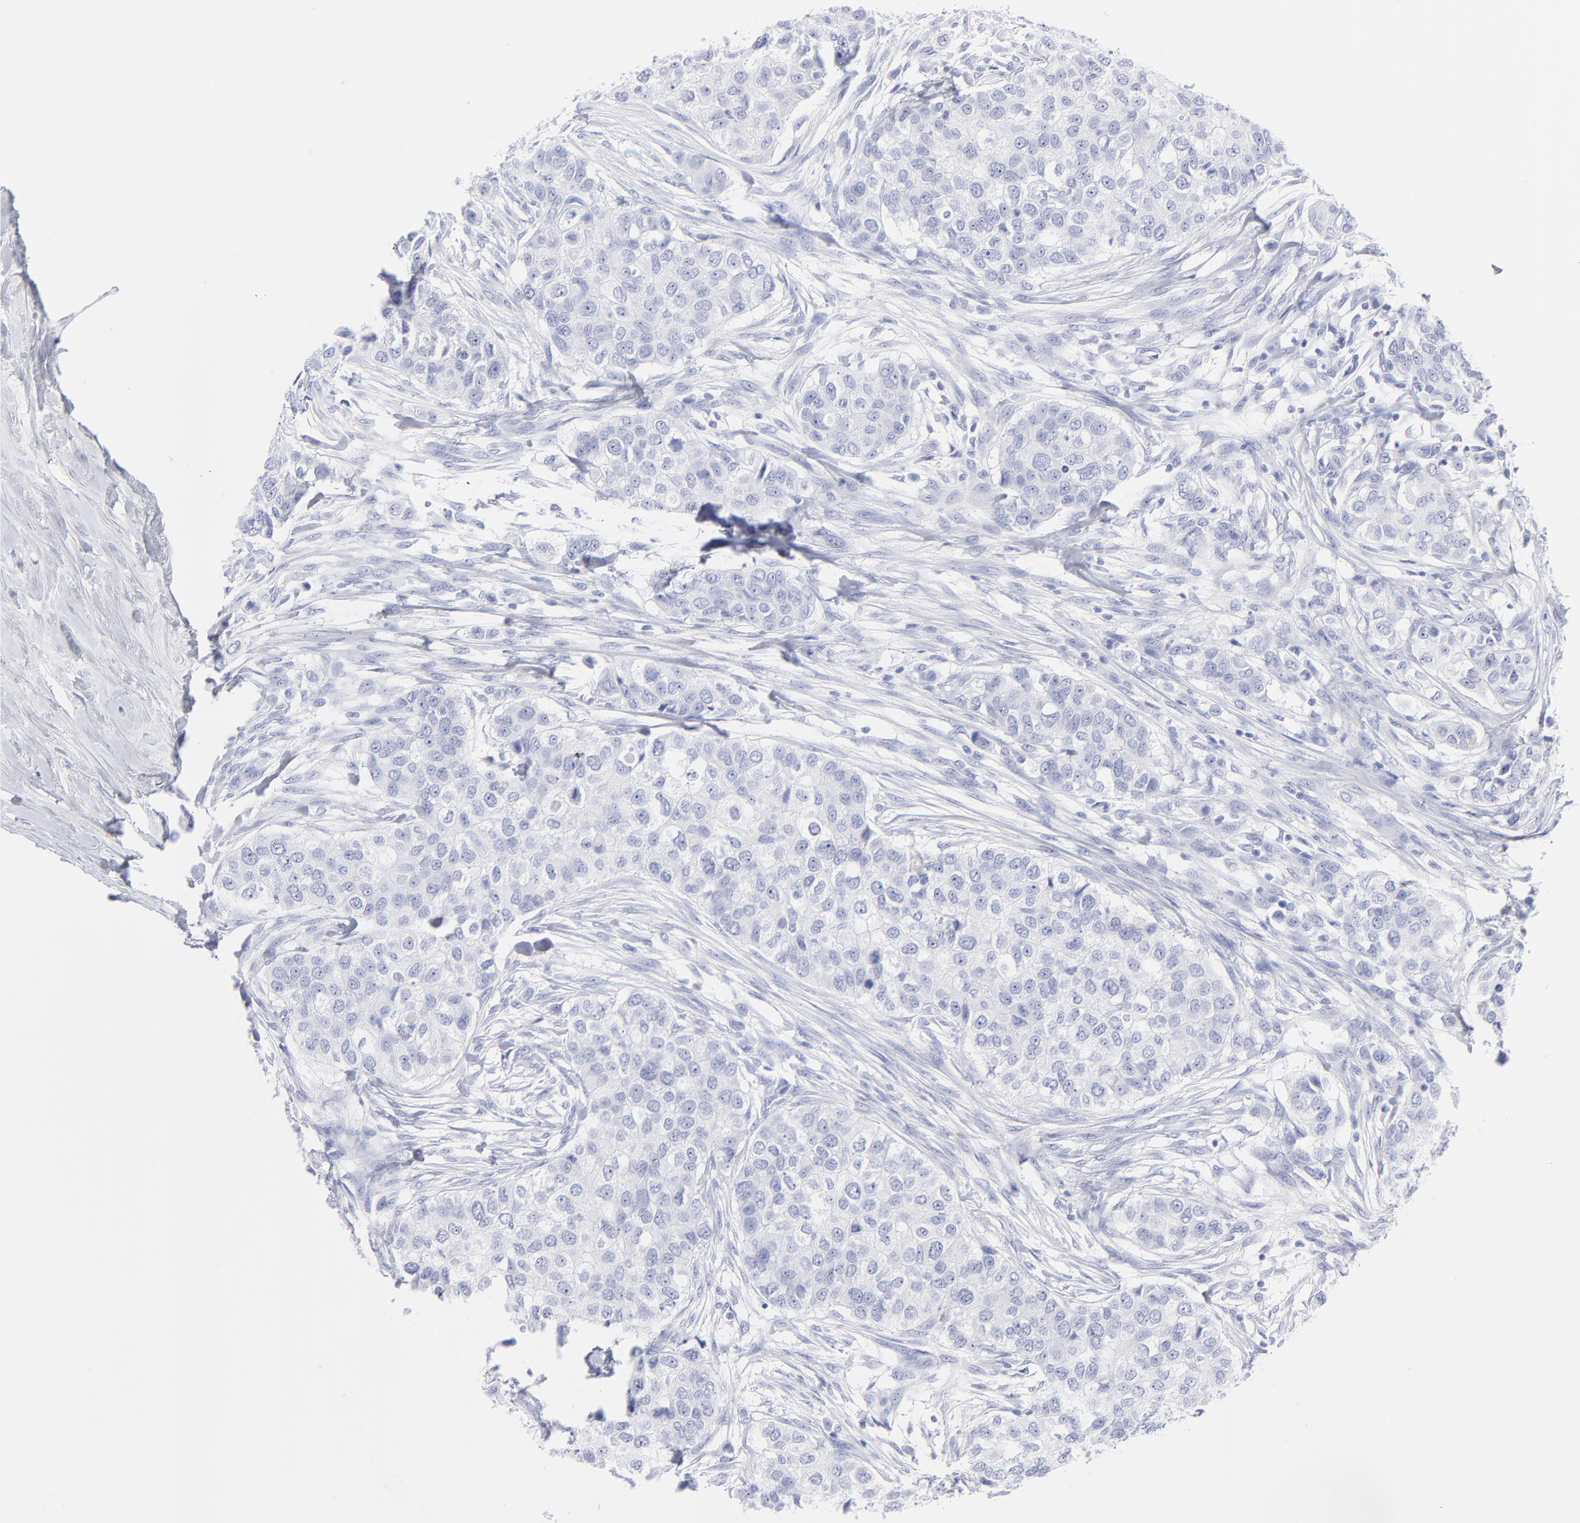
{"staining": {"intensity": "negative", "quantity": "none", "location": "none"}, "tissue": "breast cancer", "cell_type": "Tumor cells", "image_type": "cancer", "snomed": [{"axis": "morphology", "description": "Normal tissue, NOS"}, {"axis": "morphology", "description": "Duct carcinoma"}, {"axis": "topography", "description": "Breast"}], "caption": "Immunohistochemistry micrograph of human breast cancer (infiltrating ductal carcinoma) stained for a protein (brown), which exhibits no staining in tumor cells. The staining was performed using DAB to visualize the protein expression in brown, while the nuclei were stained in blue with hematoxylin (Magnification: 20x).", "gene": "F13B", "patient": {"sex": "female", "age": 49}}